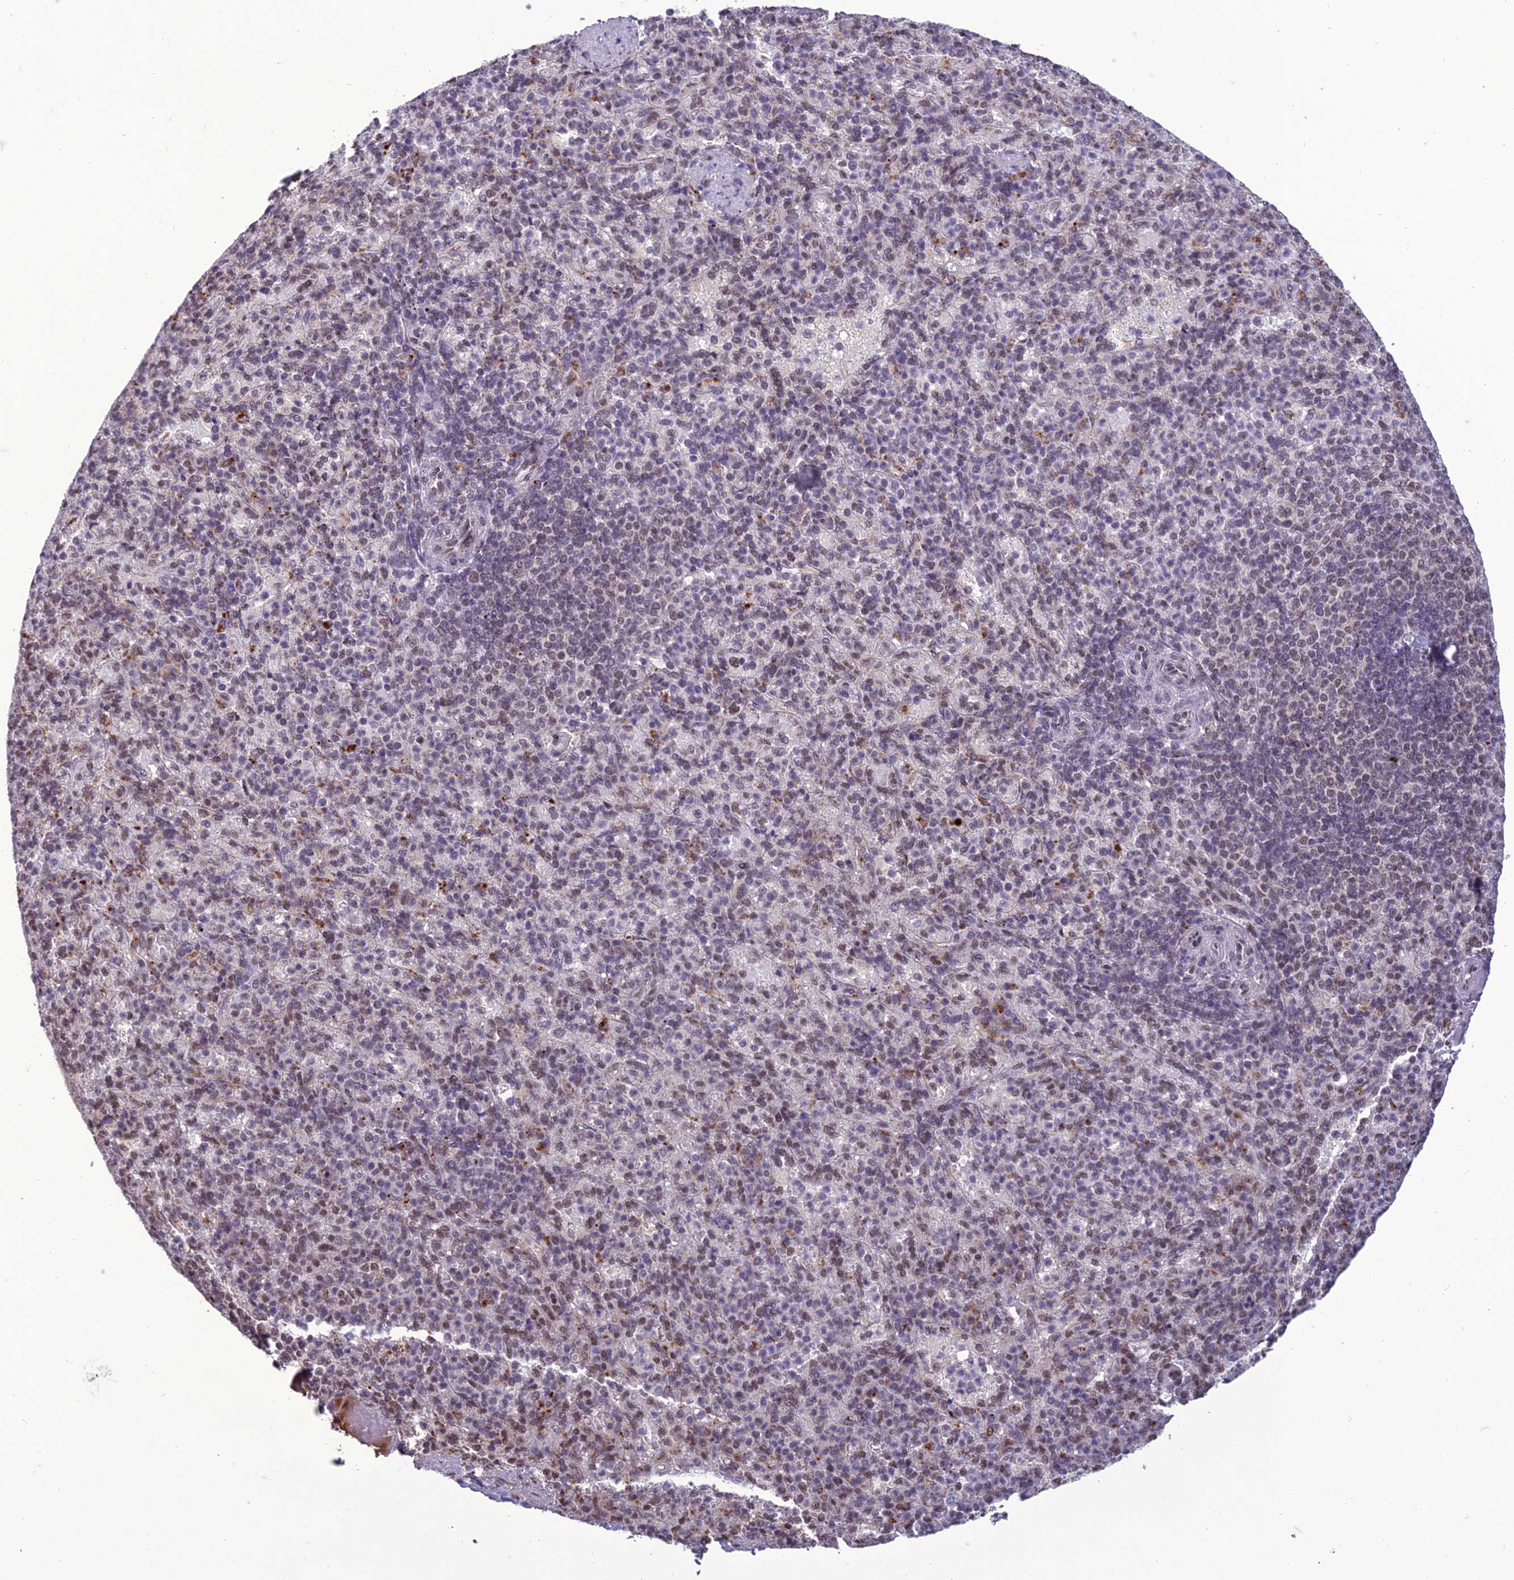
{"staining": {"intensity": "weak", "quantity": "25%-75%", "location": "nuclear"}, "tissue": "spleen", "cell_type": "Cells in red pulp", "image_type": "normal", "snomed": [{"axis": "morphology", "description": "Normal tissue, NOS"}, {"axis": "topography", "description": "Spleen"}], "caption": "This micrograph displays normal spleen stained with IHC to label a protein in brown. The nuclear of cells in red pulp show weak positivity for the protein. Nuclei are counter-stained blue.", "gene": "RANBP3", "patient": {"sex": "female", "age": 74}}